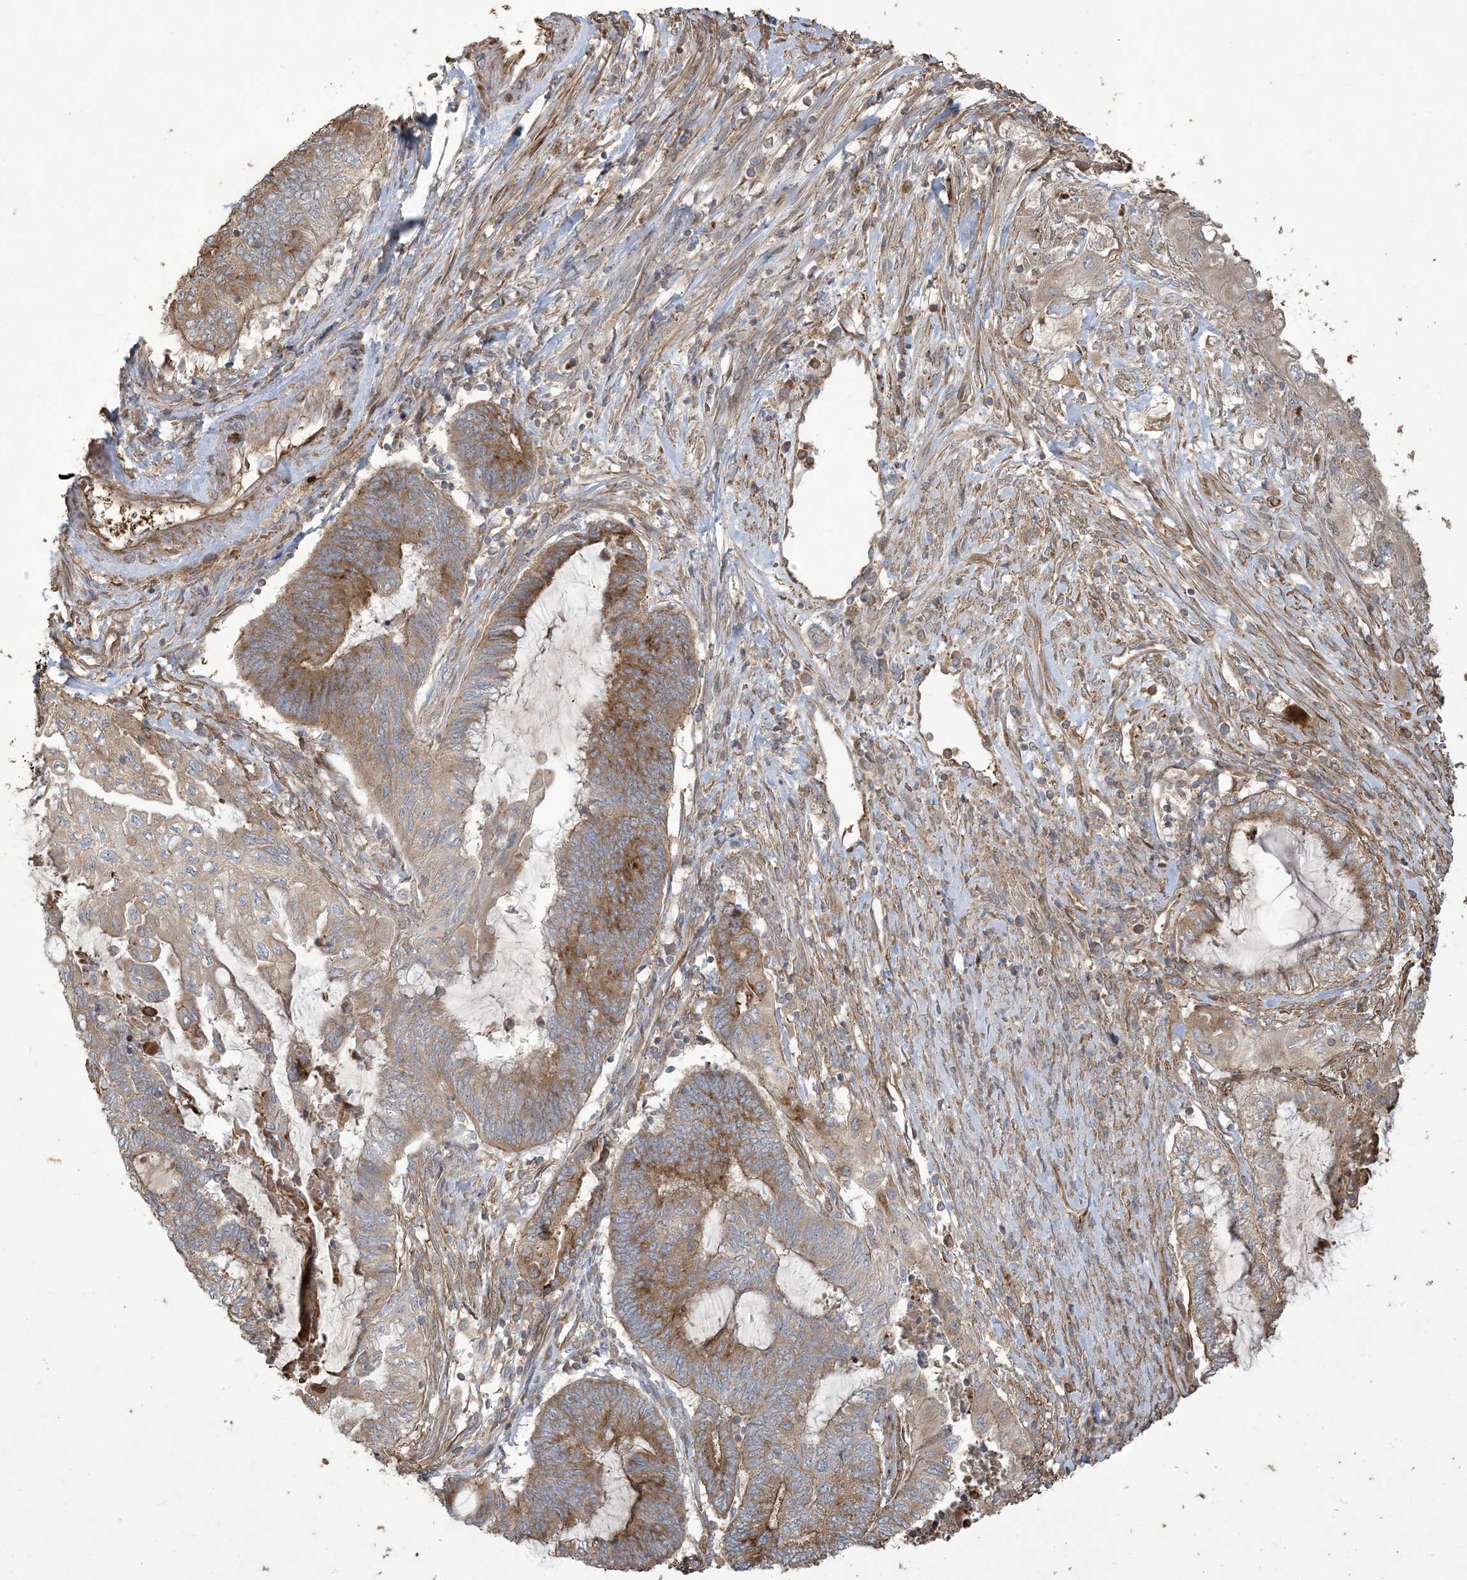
{"staining": {"intensity": "moderate", "quantity": ">75%", "location": "cytoplasmic/membranous"}, "tissue": "endometrial cancer", "cell_type": "Tumor cells", "image_type": "cancer", "snomed": [{"axis": "morphology", "description": "Adenocarcinoma, NOS"}, {"axis": "topography", "description": "Uterus"}, {"axis": "topography", "description": "Endometrium"}], "caption": "Tumor cells show medium levels of moderate cytoplasmic/membranous expression in approximately >75% of cells in endometrial cancer (adenocarcinoma). (DAB = brown stain, brightfield microscopy at high magnification).", "gene": "KLHL18", "patient": {"sex": "female", "age": 70}}